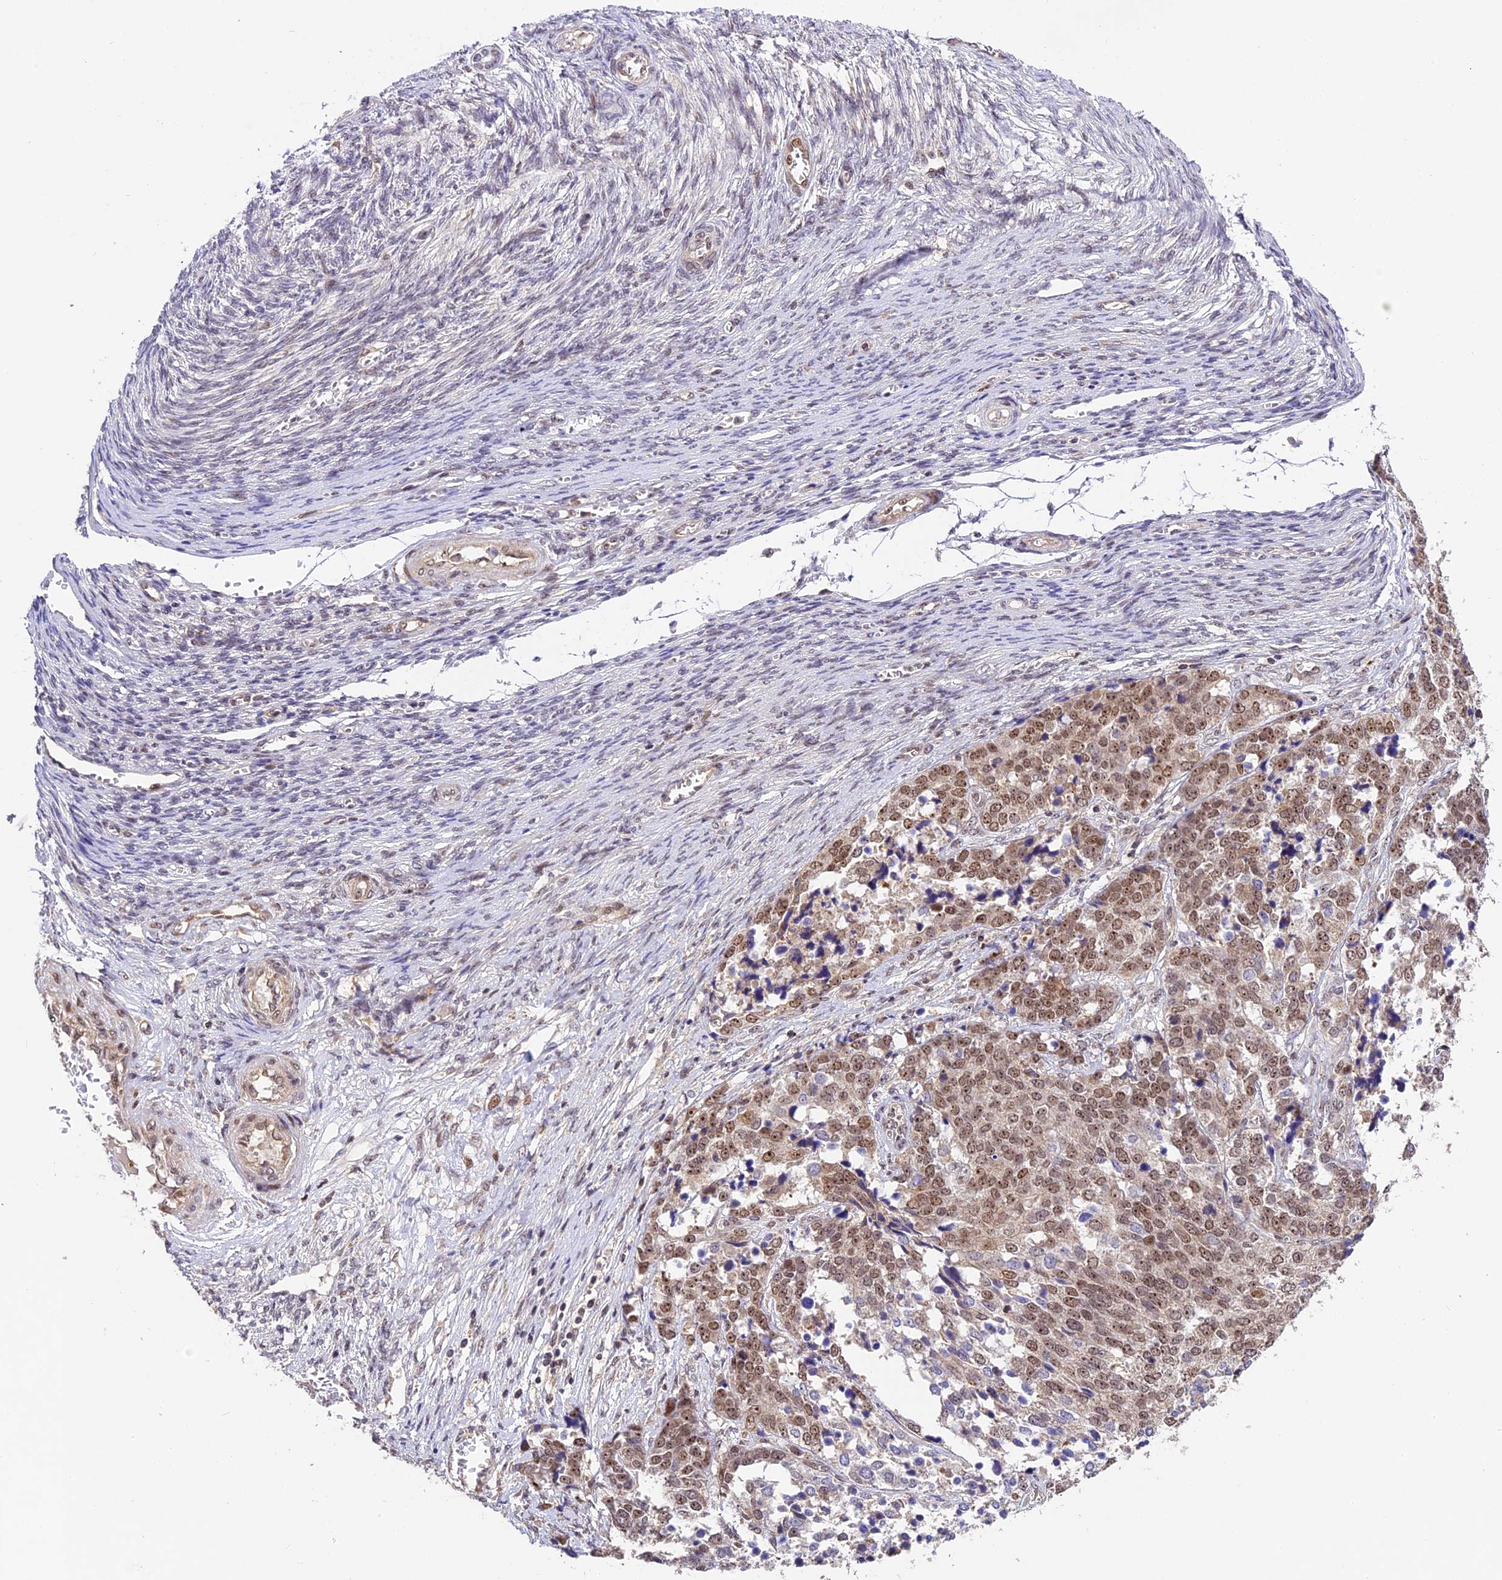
{"staining": {"intensity": "moderate", "quantity": ">75%", "location": "nuclear"}, "tissue": "ovarian cancer", "cell_type": "Tumor cells", "image_type": "cancer", "snomed": [{"axis": "morphology", "description": "Cystadenocarcinoma, serous, NOS"}, {"axis": "topography", "description": "Ovary"}], "caption": "A medium amount of moderate nuclear staining is identified in about >75% of tumor cells in ovarian serous cystadenocarcinoma tissue.", "gene": "ZAR1L", "patient": {"sex": "female", "age": 44}}